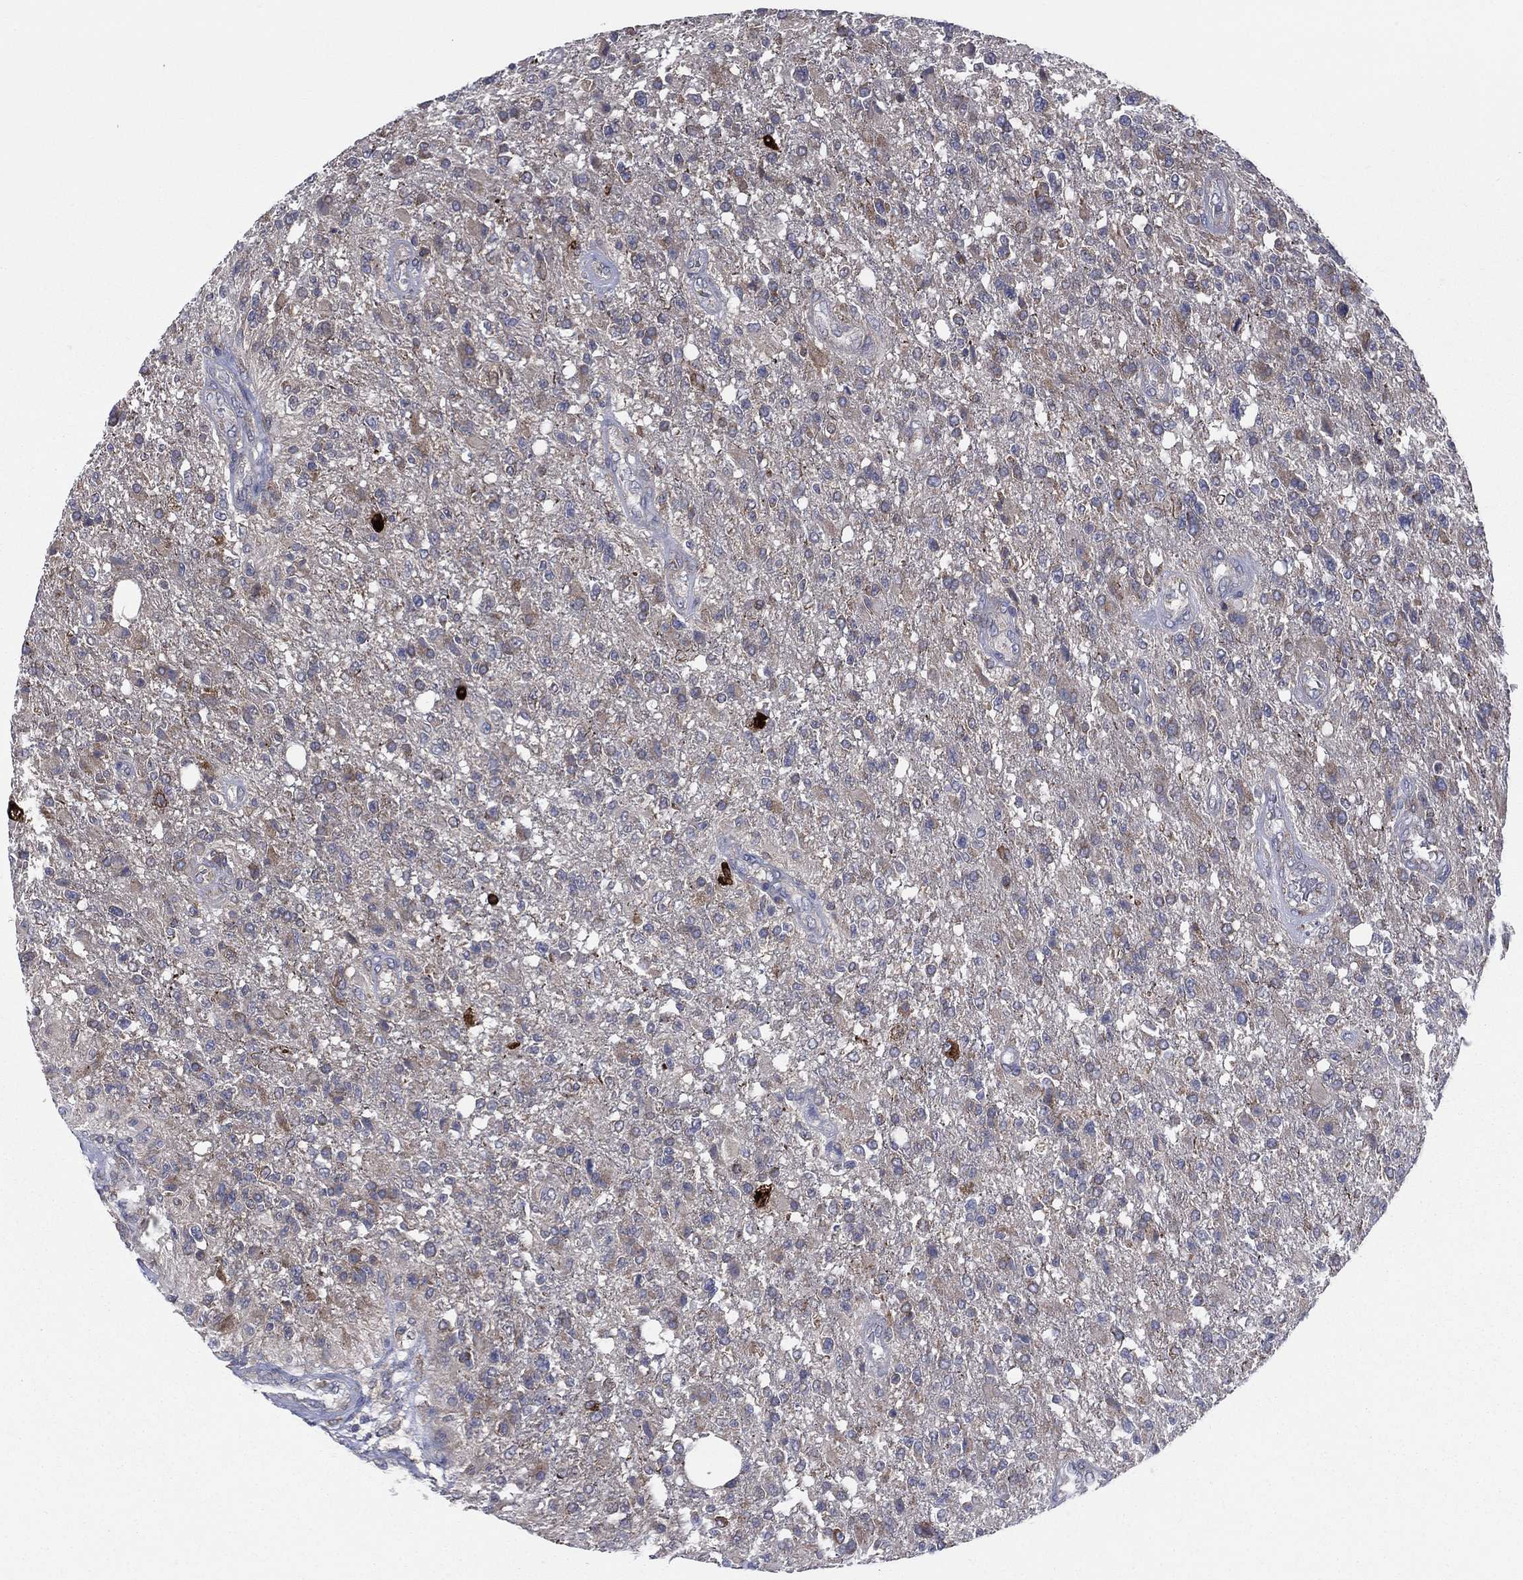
{"staining": {"intensity": "negative", "quantity": "none", "location": "none"}, "tissue": "glioma", "cell_type": "Tumor cells", "image_type": "cancer", "snomed": [{"axis": "morphology", "description": "Glioma, malignant, High grade"}, {"axis": "topography", "description": "Brain"}], "caption": "Immunohistochemical staining of human malignant high-grade glioma reveals no significant expression in tumor cells.", "gene": "CCDC159", "patient": {"sex": "male", "age": 56}}